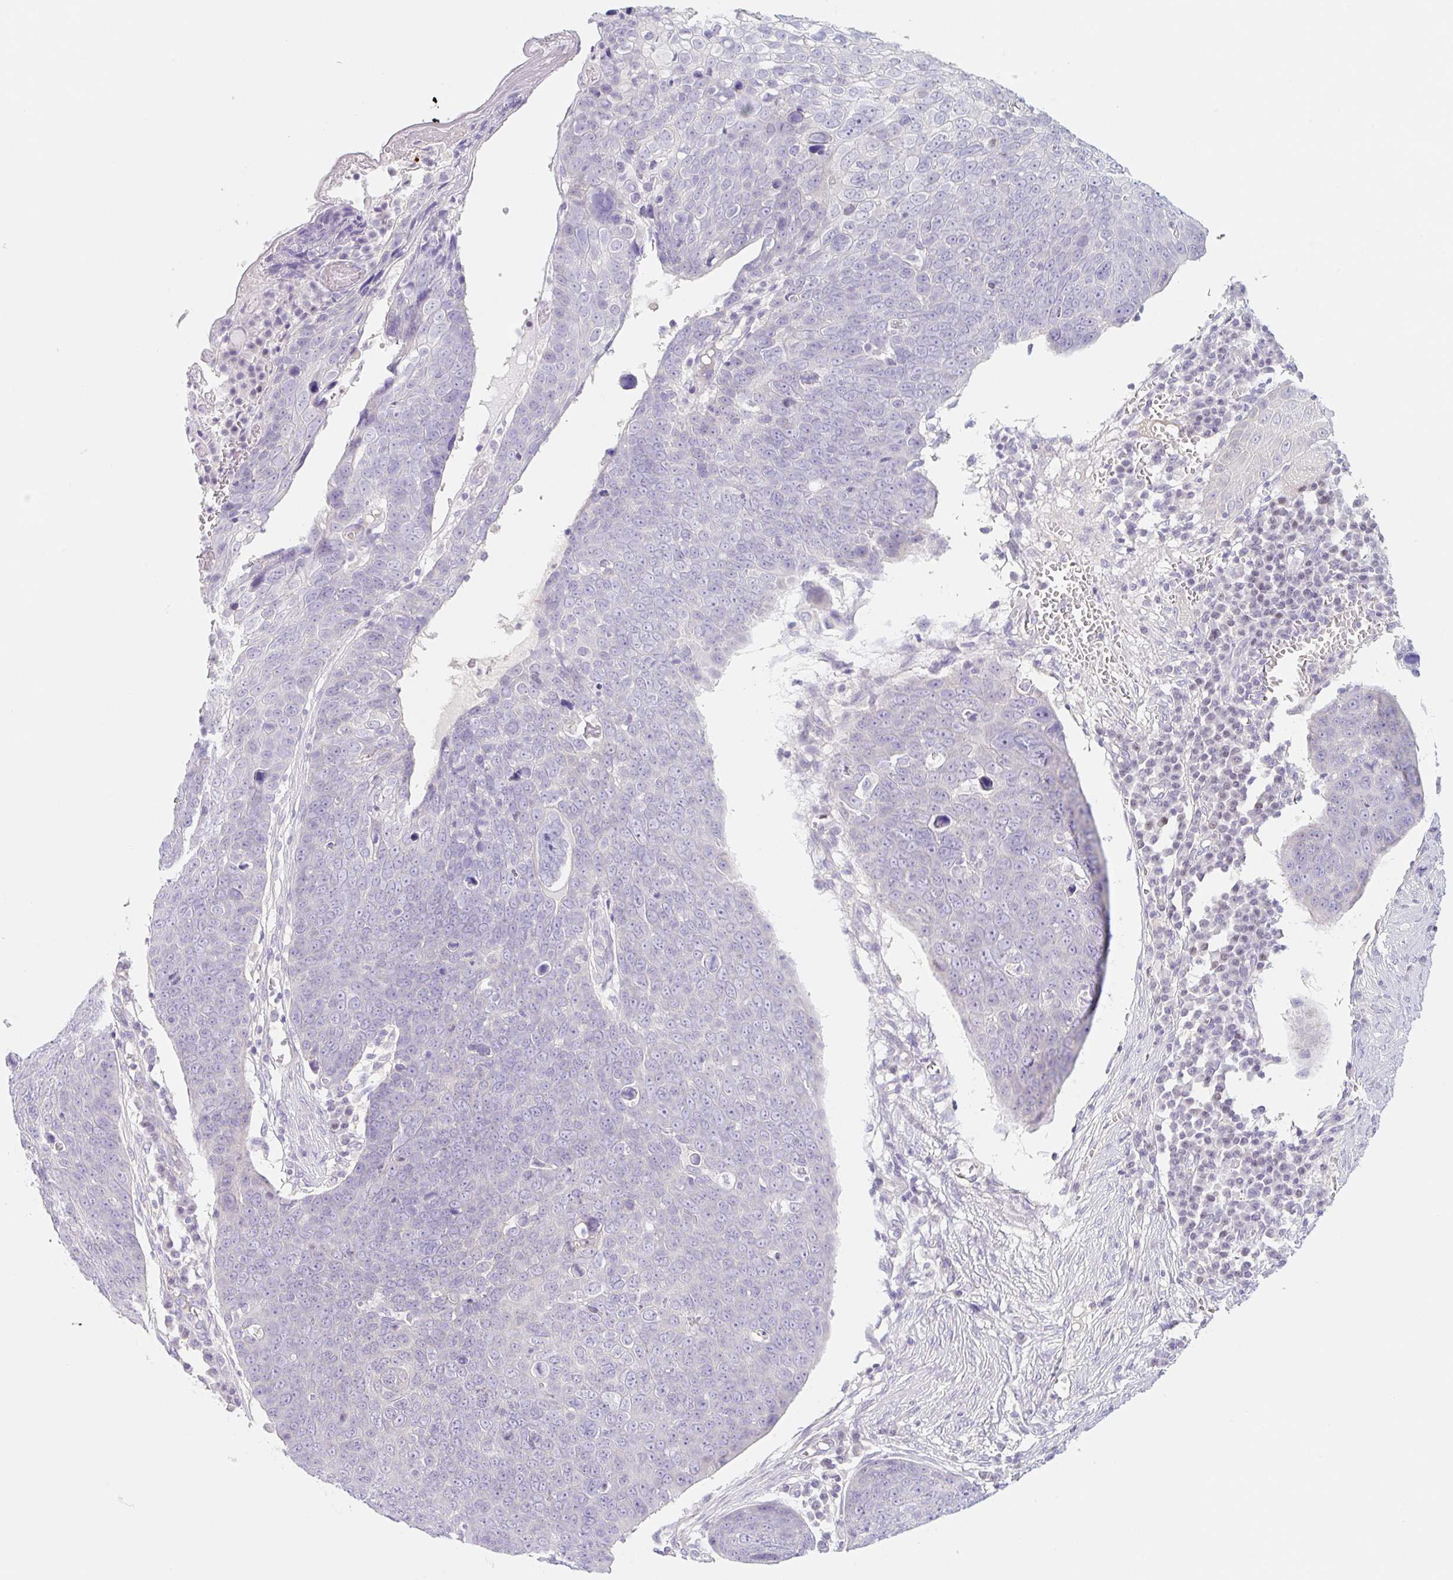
{"staining": {"intensity": "negative", "quantity": "none", "location": "none"}, "tissue": "skin cancer", "cell_type": "Tumor cells", "image_type": "cancer", "snomed": [{"axis": "morphology", "description": "Squamous cell carcinoma, NOS"}, {"axis": "topography", "description": "Skin"}], "caption": "Image shows no significant protein staining in tumor cells of skin cancer.", "gene": "LYVE1", "patient": {"sex": "male", "age": 71}}